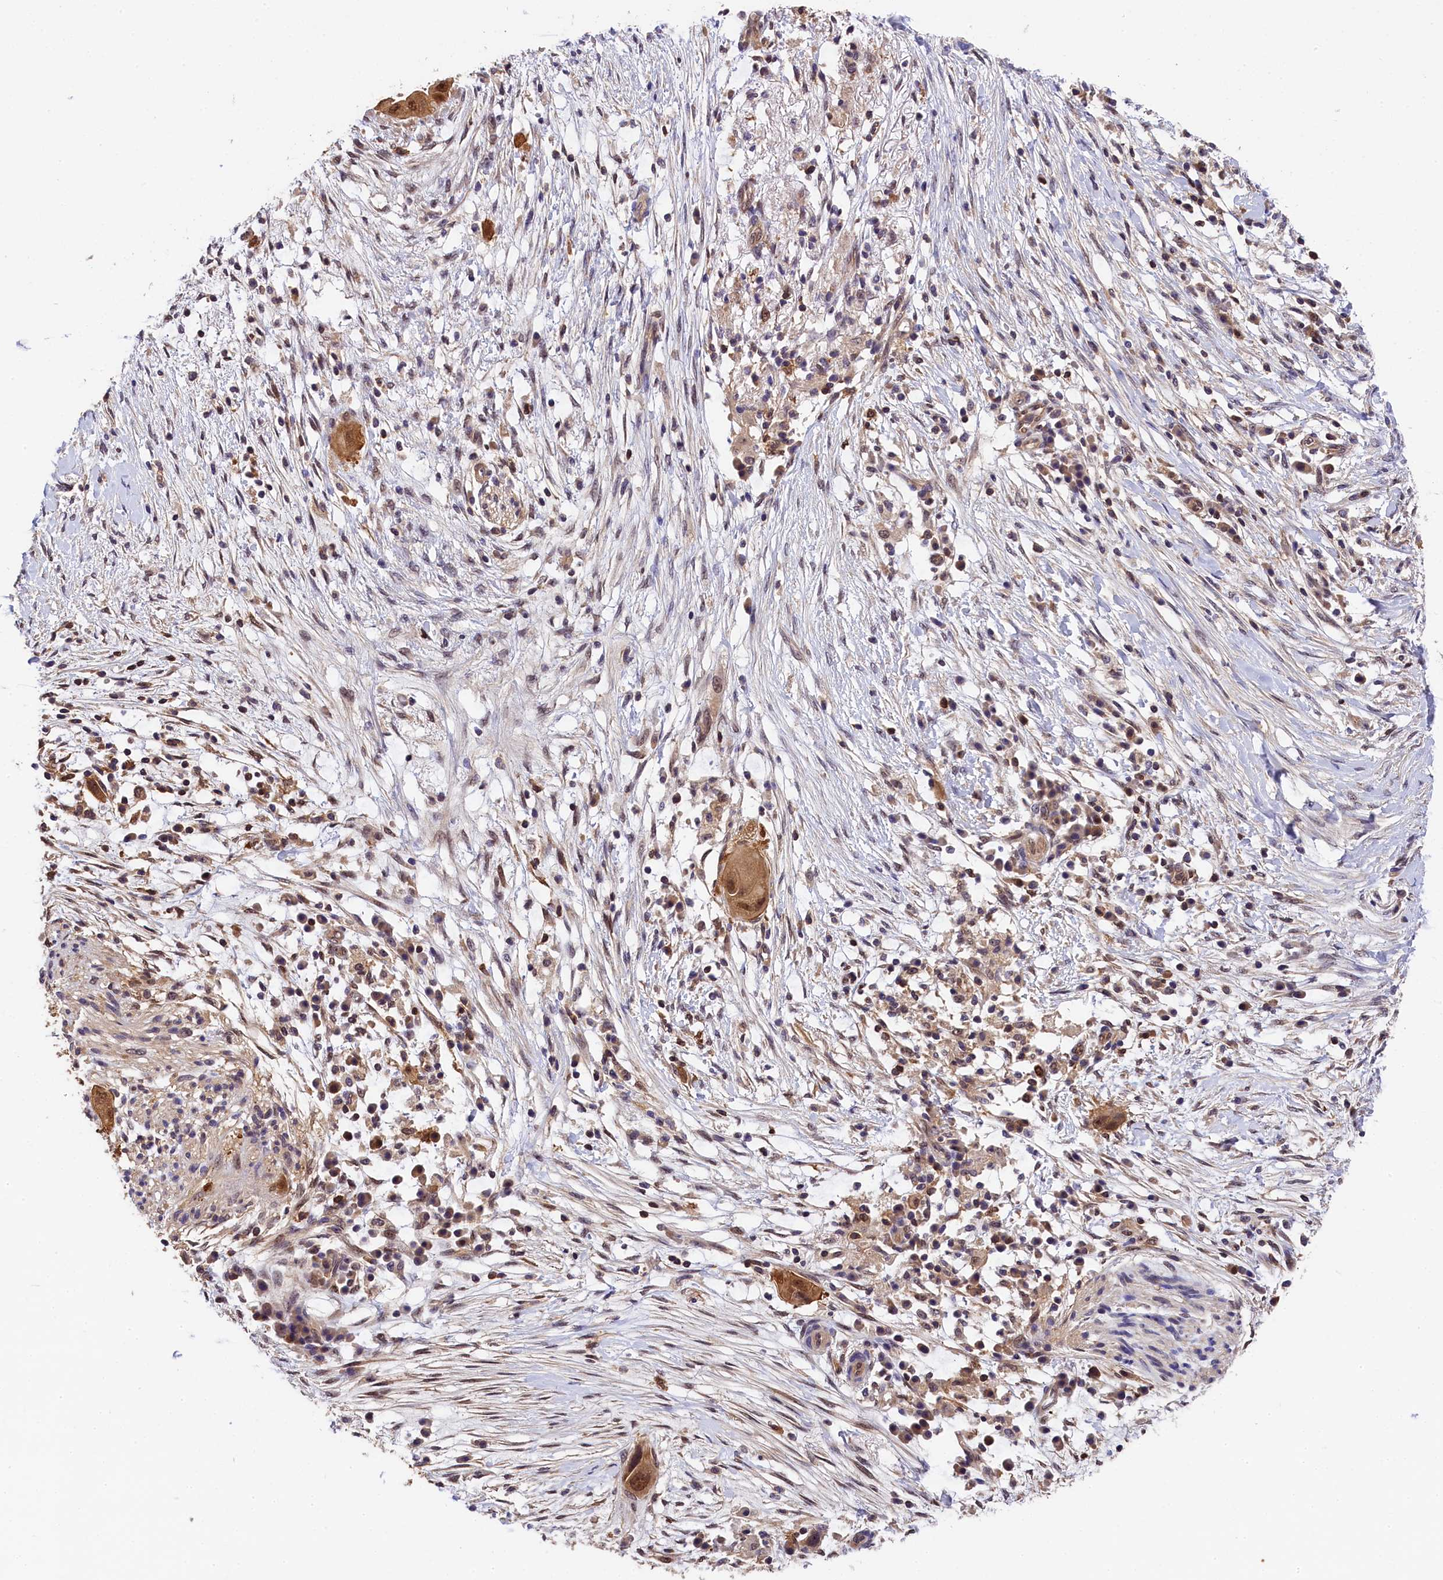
{"staining": {"intensity": "moderate", "quantity": ">75%", "location": "cytoplasmic/membranous,nuclear"}, "tissue": "pancreatic cancer", "cell_type": "Tumor cells", "image_type": "cancer", "snomed": [{"axis": "morphology", "description": "Adenocarcinoma, NOS"}, {"axis": "topography", "description": "Pancreas"}], "caption": "Moderate cytoplasmic/membranous and nuclear protein positivity is appreciated in approximately >75% of tumor cells in pancreatic cancer.", "gene": "EIF6", "patient": {"sex": "male", "age": 68}}